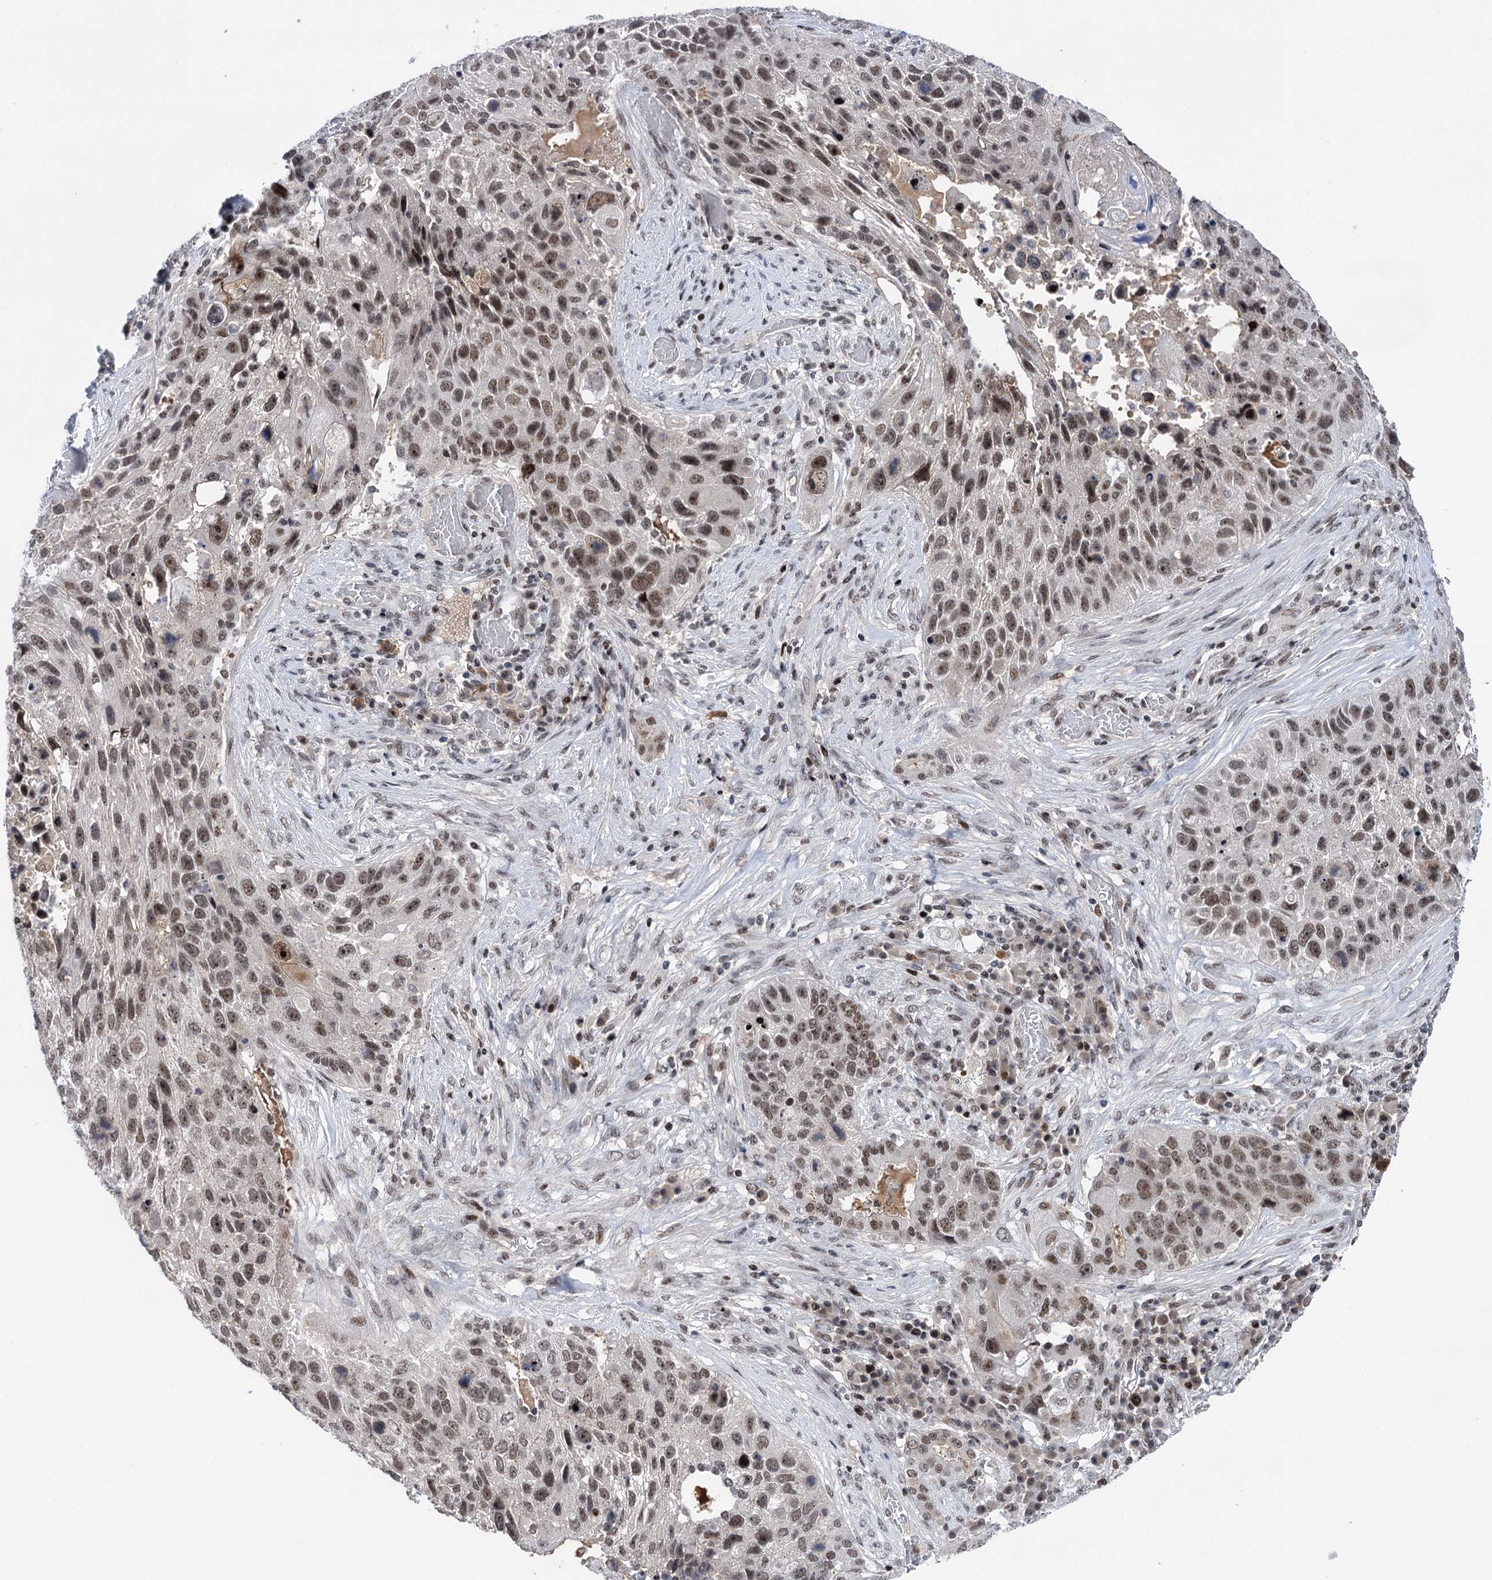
{"staining": {"intensity": "moderate", "quantity": ">75%", "location": "nuclear"}, "tissue": "lung cancer", "cell_type": "Tumor cells", "image_type": "cancer", "snomed": [{"axis": "morphology", "description": "Squamous cell carcinoma, NOS"}, {"axis": "topography", "description": "Lung"}], "caption": "A brown stain labels moderate nuclear positivity of a protein in human lung cancer tumor cells.", "gene": "ZCCHC10", "patient": {"sex": "male", "age": 61}}